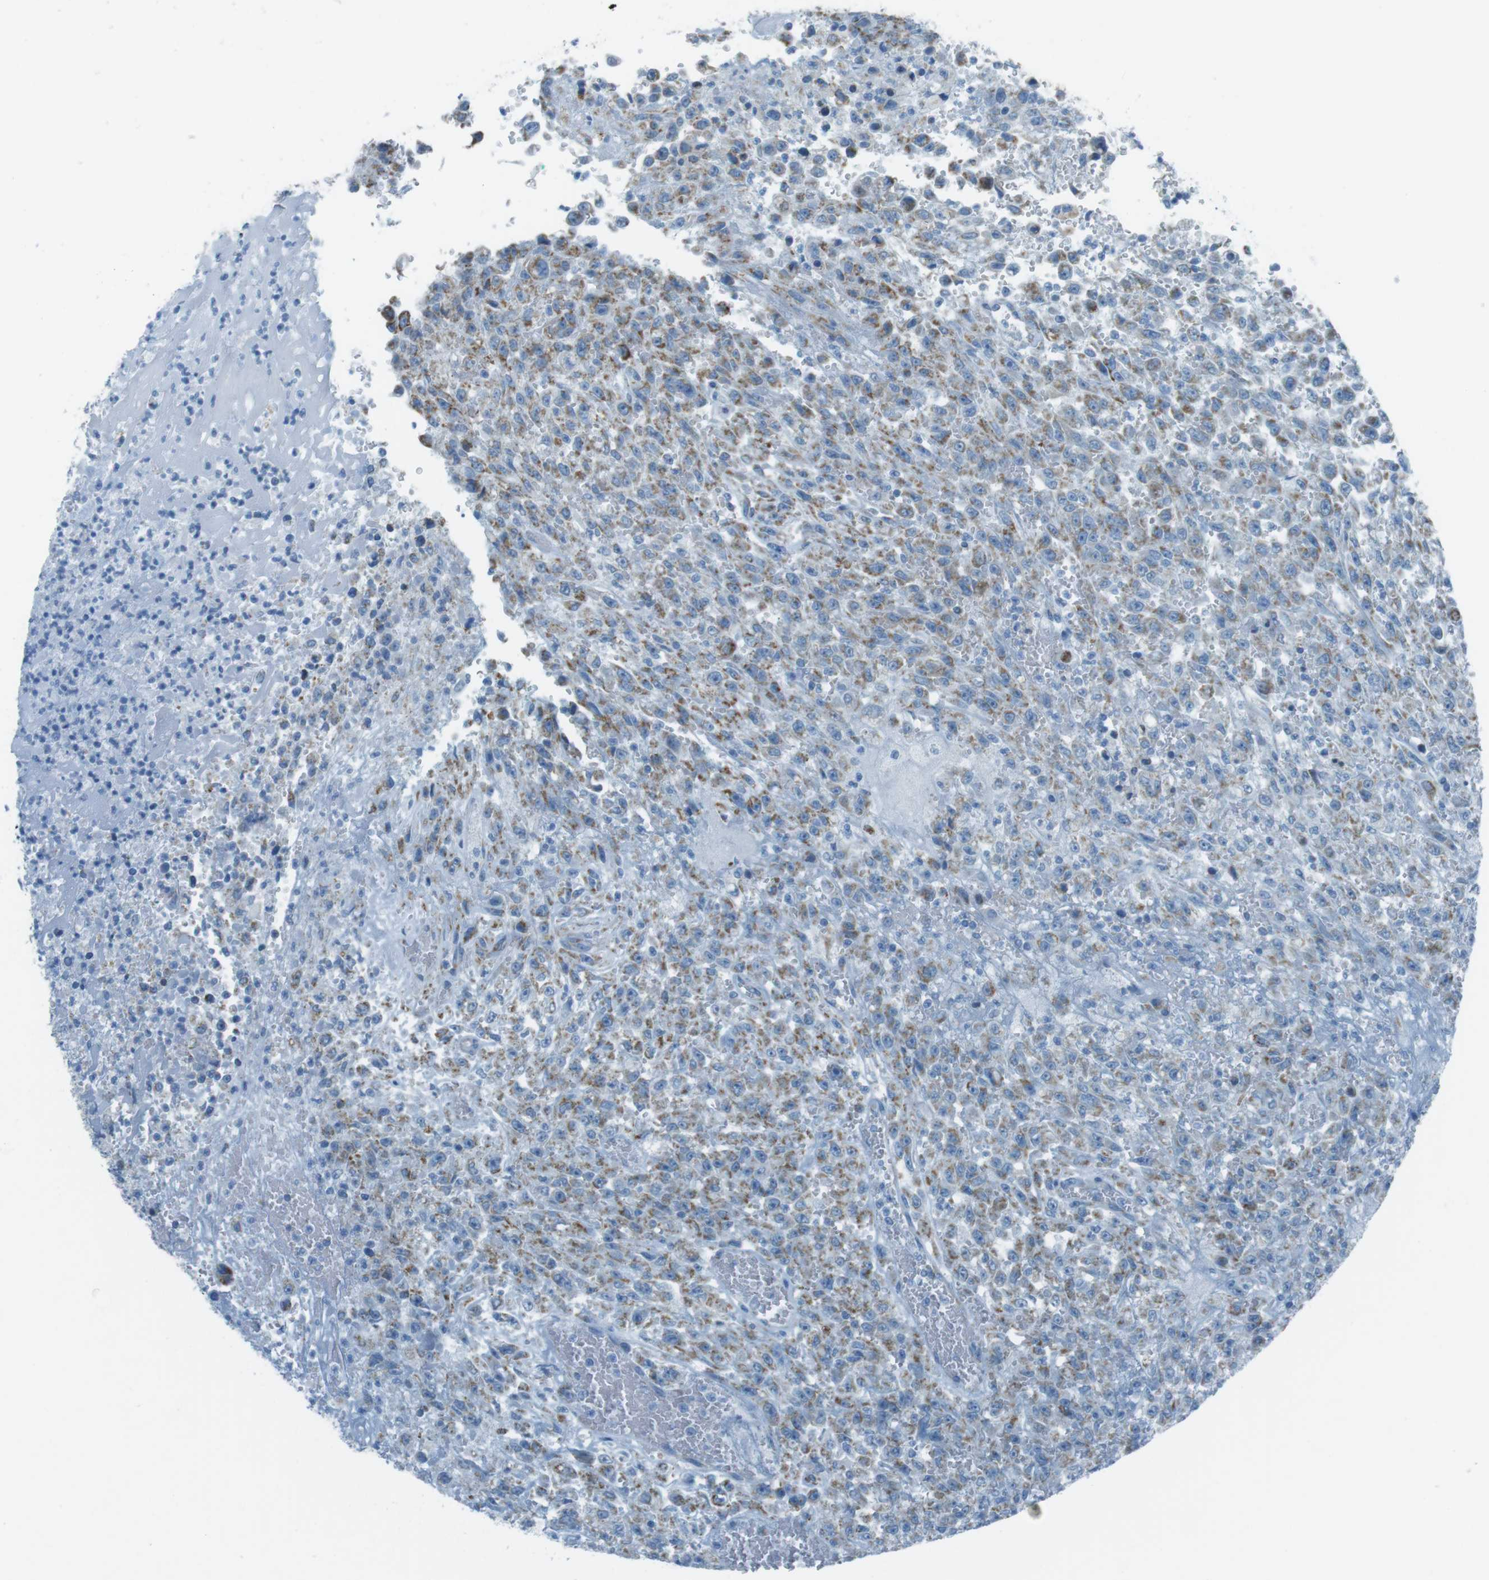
{"staining": {"intensity": "moderate", "quantity": "25%-75%", "location": "cytoplasmic/membranous"}, "tissue": "urothelial cancer", "cell_type": "Tumor cells", "image_type": "cancer", "snomed": [{"axis": "morphology", "description": "Urothelial carcinoma, High grade"}, {"axis": "topography", "description": "Urinary bladder"}], "caption": "High-magnification brightfield microscopy of urothelial cancer stained with DAB (brown) and counterstained with hematoxylin (blue). tumor cells exhibit moderate cytoplasmic/membranous expression is identified in approximately25%-75% of cells. (DAB = brown stain, brightfield microscopy at high magnification).", "gene": "DNAJA3", "patient": {"sex": "male", "age": 46}}